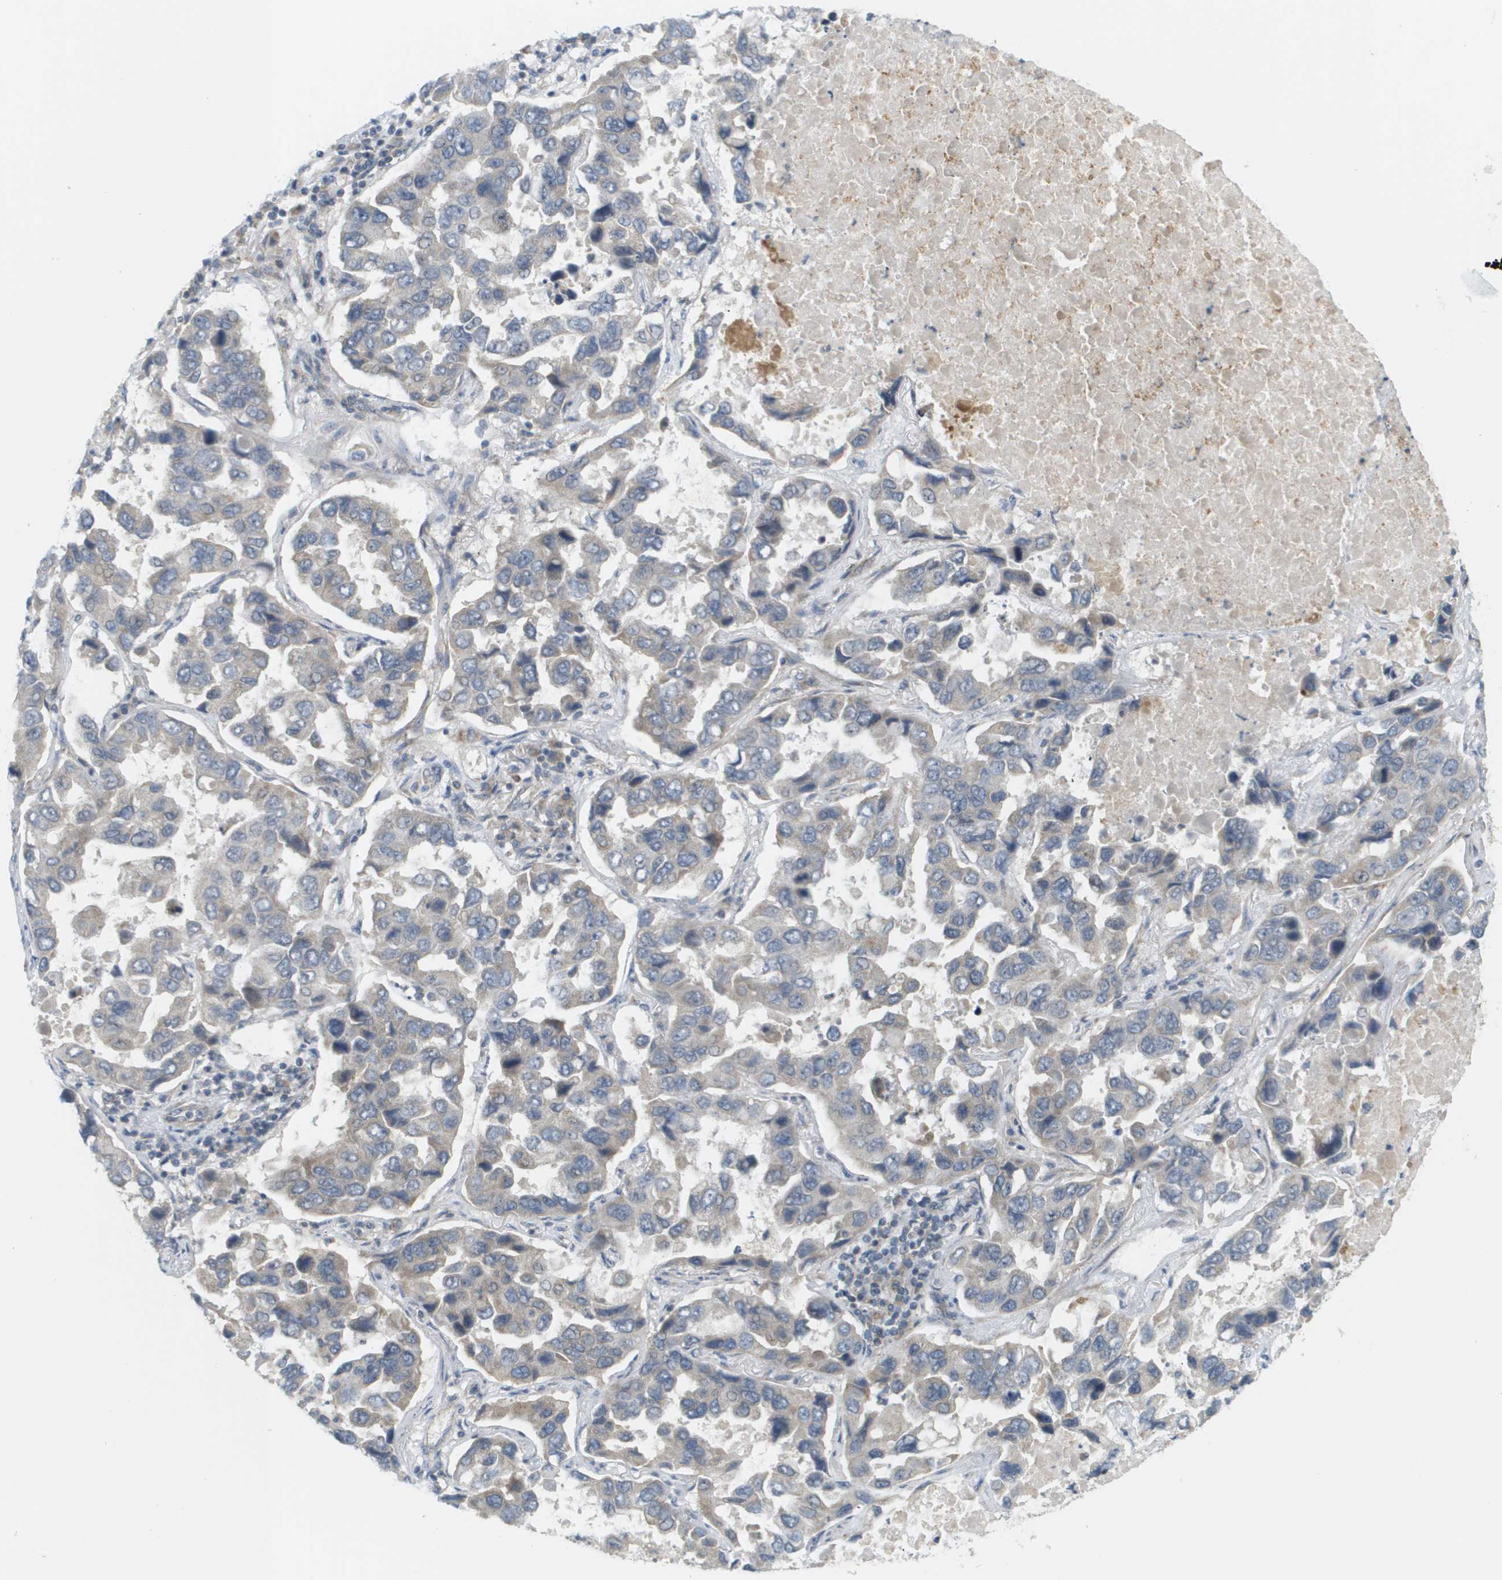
{"staining": {"intensity": "negative", "quantity": "none", "location": "none"}, "tissue": "lung cancer", "cell_type": "Tumor cells", "image_type": "cancer", "snomed": [{"axis": "morphology", "description": "Adenocarcinoma, NOS"}, {"axis": "topography", "description": "Lung"}], "caption": "Image shows no significant protein positivity in tumor cells of lung cancer.", "gene": "PROC", "patient": {"sex": "male", "age": 64}}